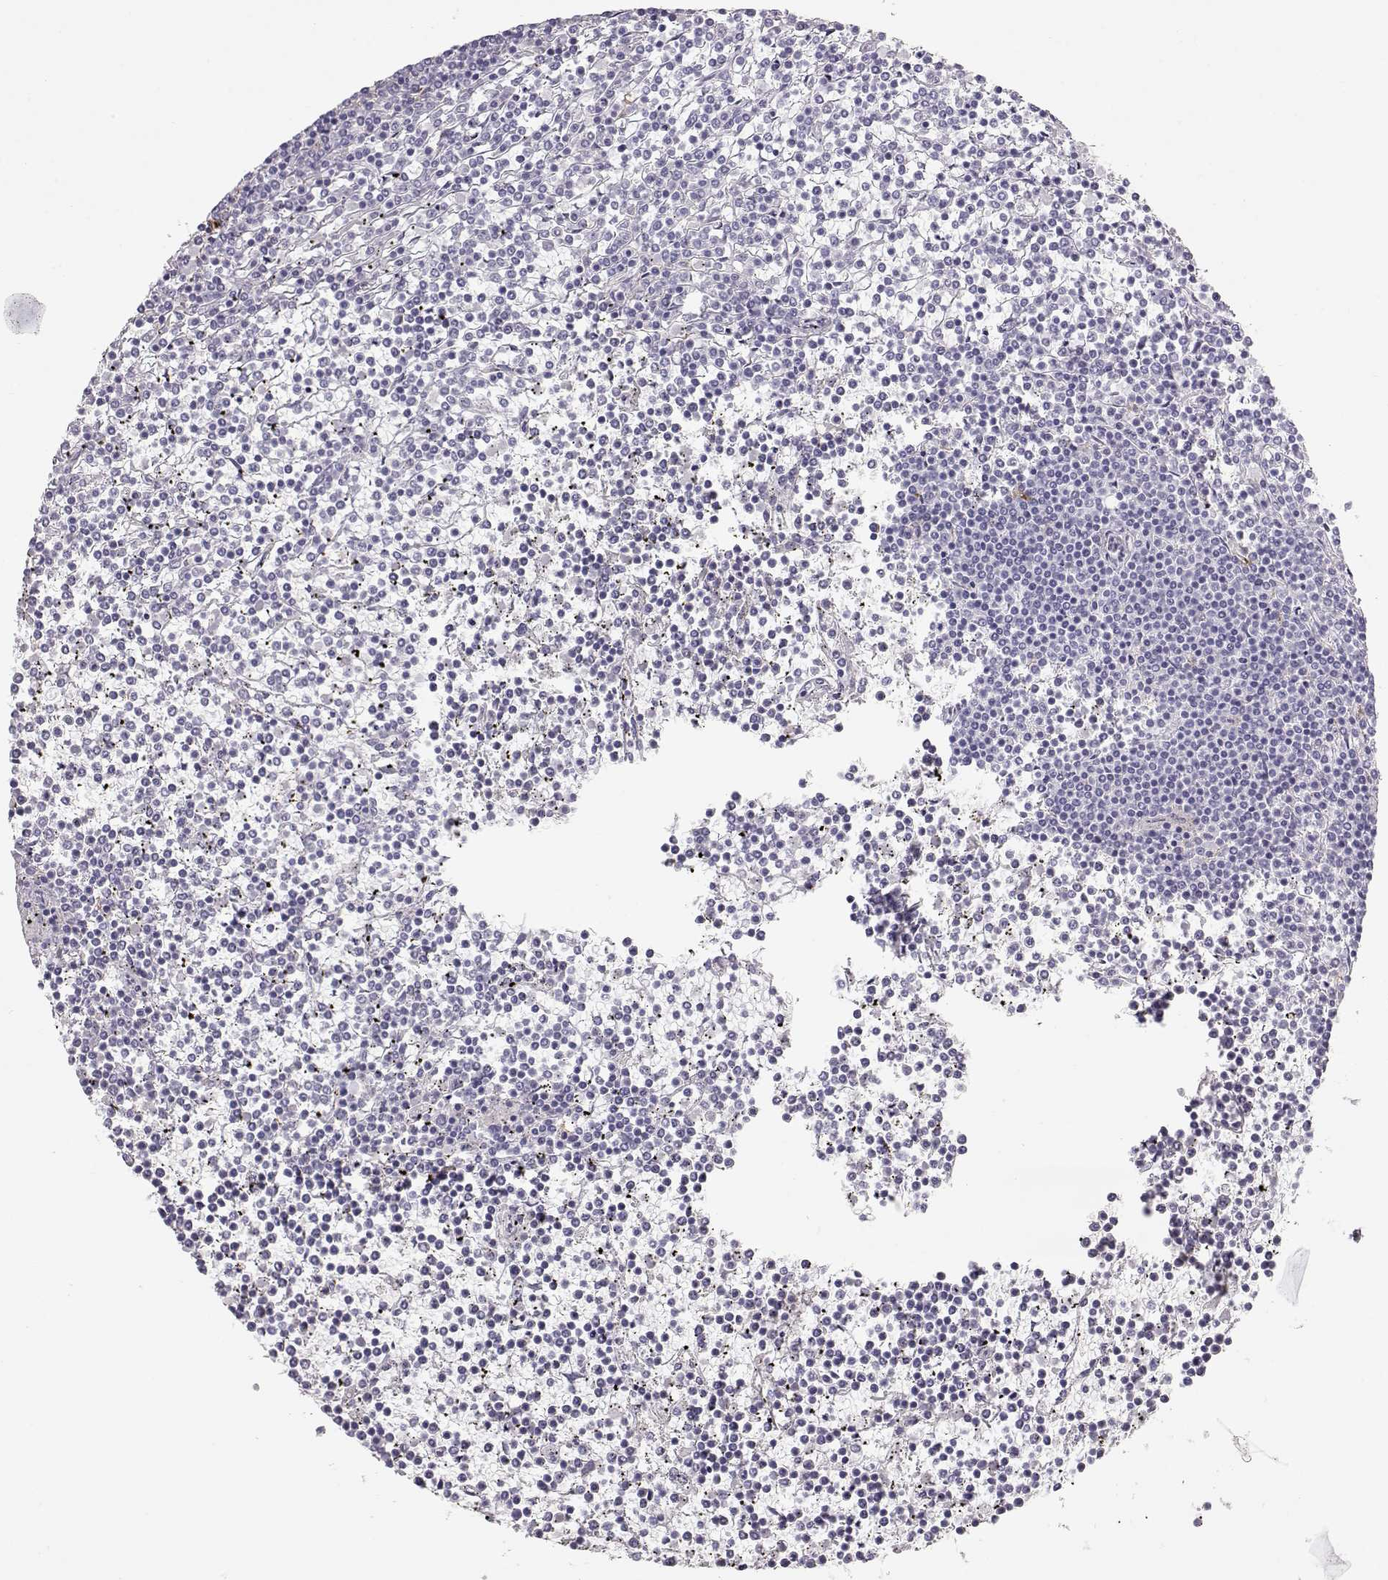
{"staining": {"intensity": "negative", "quantity": "none", "location": "none"}, "tissue": "lymphoma", "cell_type": "Tumor cells", "image_type": "cancer", "snomed": [{"axis": "morphology", "description": "Malignant lymphoma, non-Hodgkin's type, Low grade"}, {"axis": "topography", "description": "Spleen"}], "caption": "IHC of human malignant lymphoma, non-Hodgkin's type (low-grade) exhibits no expression in tumor cells.", "gene": "MIP", "patient": {"sex": "female", "age": 19}}